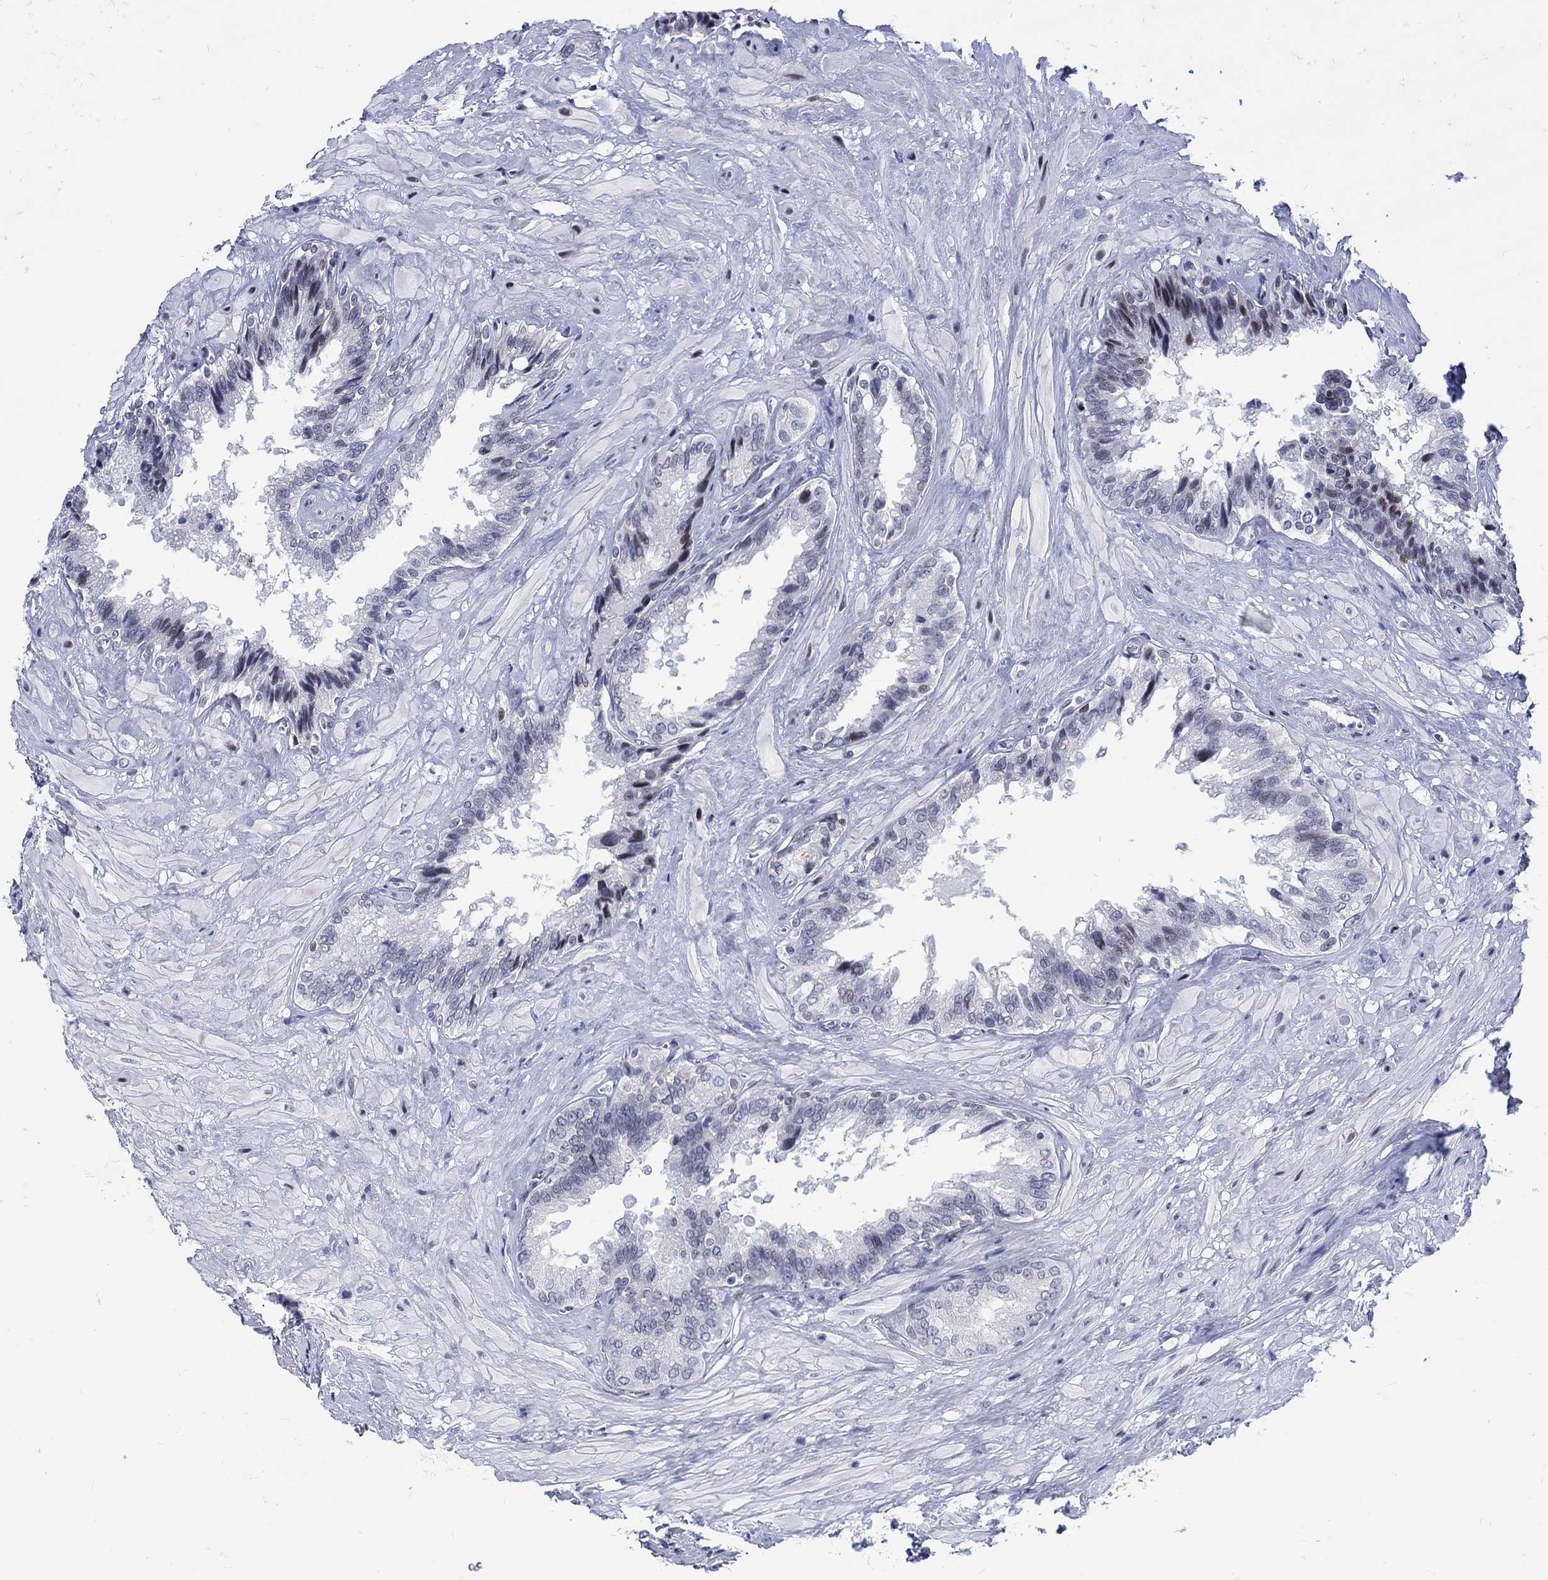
{"staining": {"intensity": "moderate", "quantity": "<25%", "location": "nuclear"}, "tissue": "seminal vesicle", "cell_type": "Glandular cells", "image_type": "normal", "snomed": [{"axis": "morphology", "description": "Normal tissue, NOS"}, {"axis": "topography", "description": "Seminal veicle"}], "caption": "Protein staining by immunohistochemistry shows moderate nuclear staining in about <25% of glandular cells in normal seminal vesicle.", "gene": "CDCA2", "patient": {"sex": "male", "age": 67}}